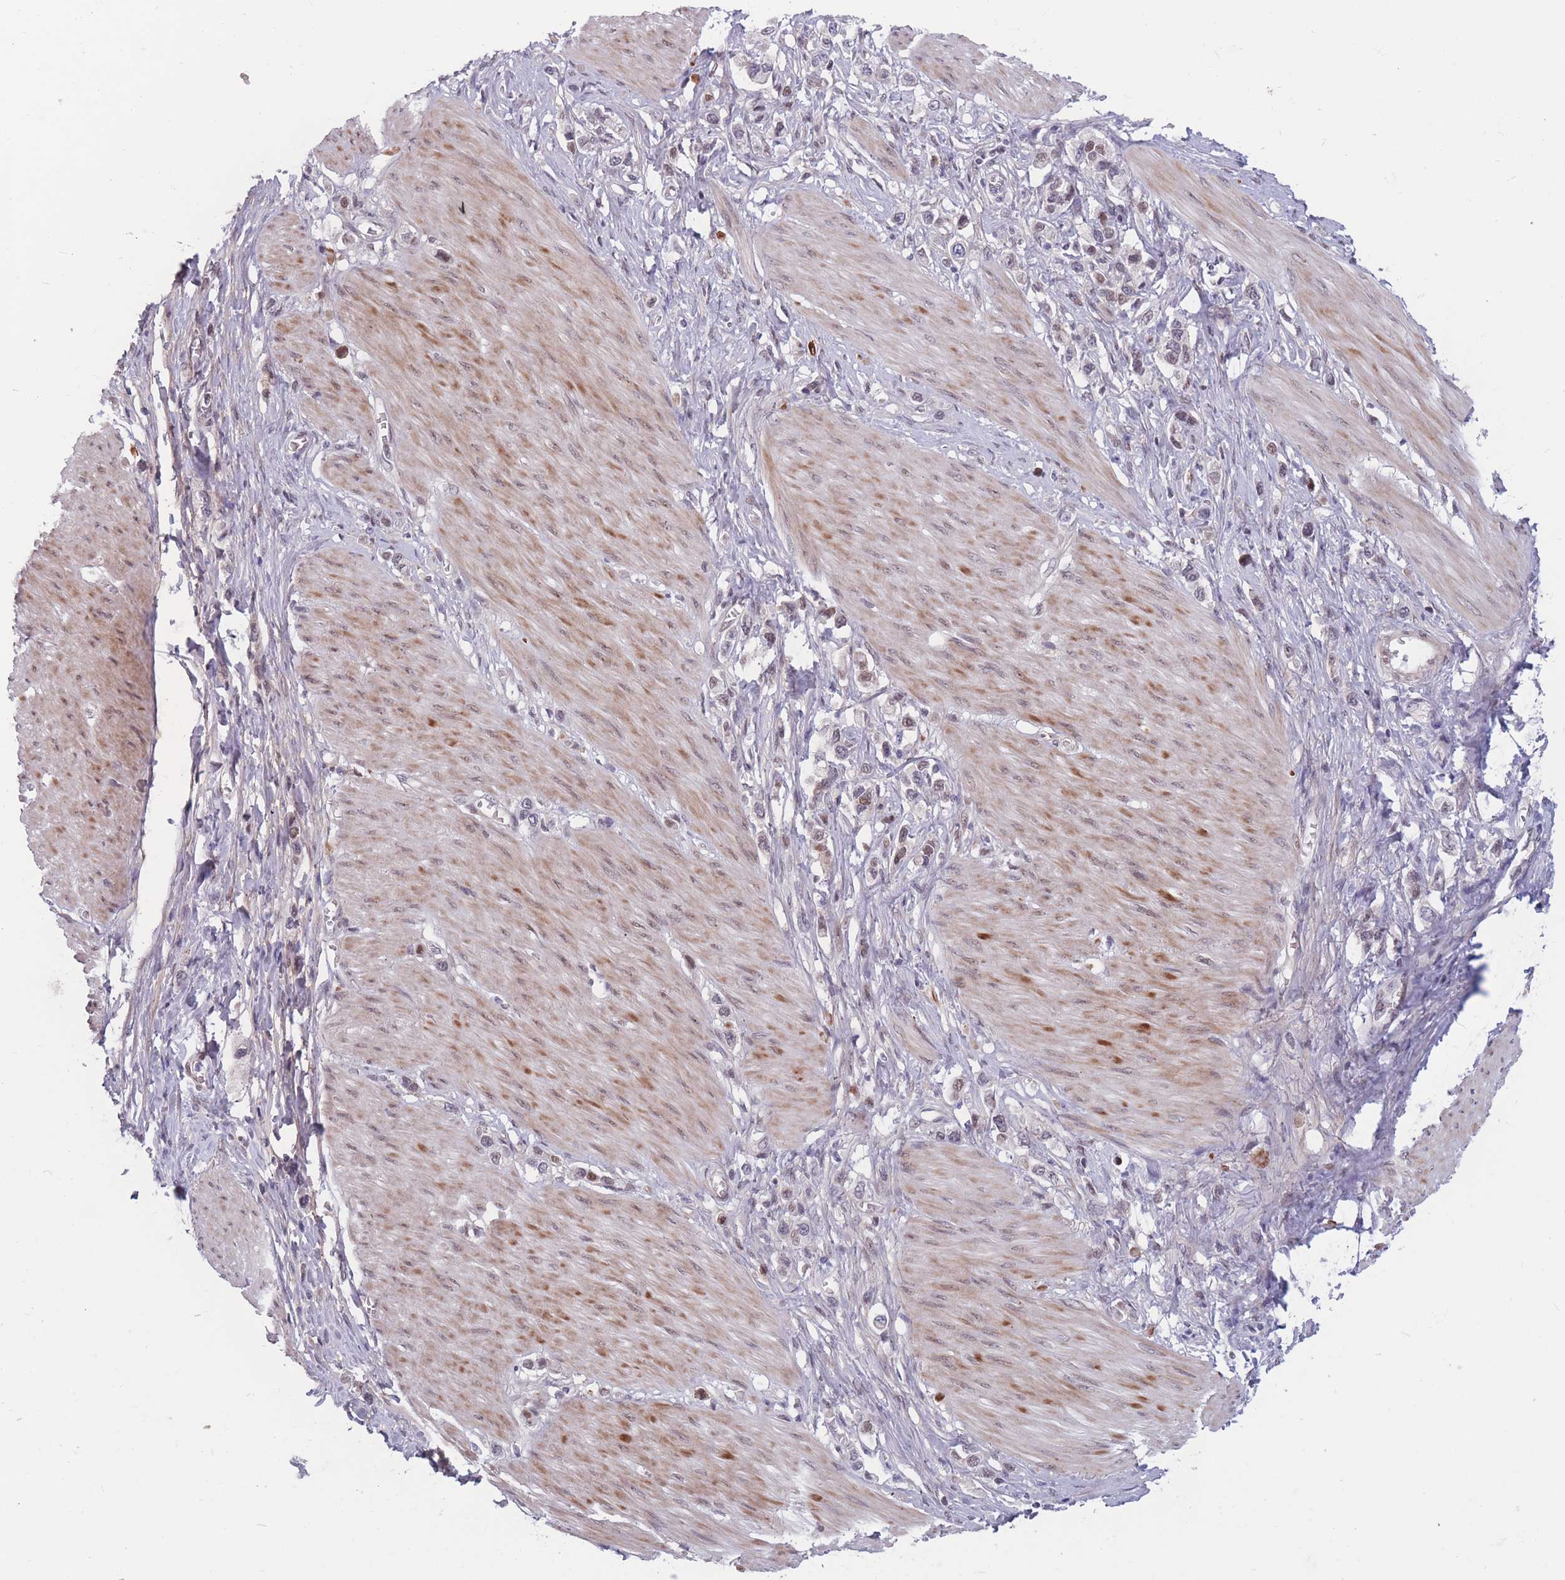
{"staining": {"intensity": "negative", "quantity": "none", "location": "none"}, "tissue": "stomach cancer", "cell_type": "Tumor cells", "image_type": "cancer", "snomed": [{"axis": "morphology", "description": "Adenocarcinoma, NOS"}, {"axis": "topography", "description": "Stomach"}], "caption": "Tumor cells are negative for protein expression in human adenocarcinoma (stomach). Brightfield microscopy of immunohistochemistry (IHC) stained with DAB (3,3'-diaminobenzidine) (brown) and hematoxylin (blue), captured at high magnification.", "gene": "BCL9L", "patient": {"sex": "female", "age": 65}}